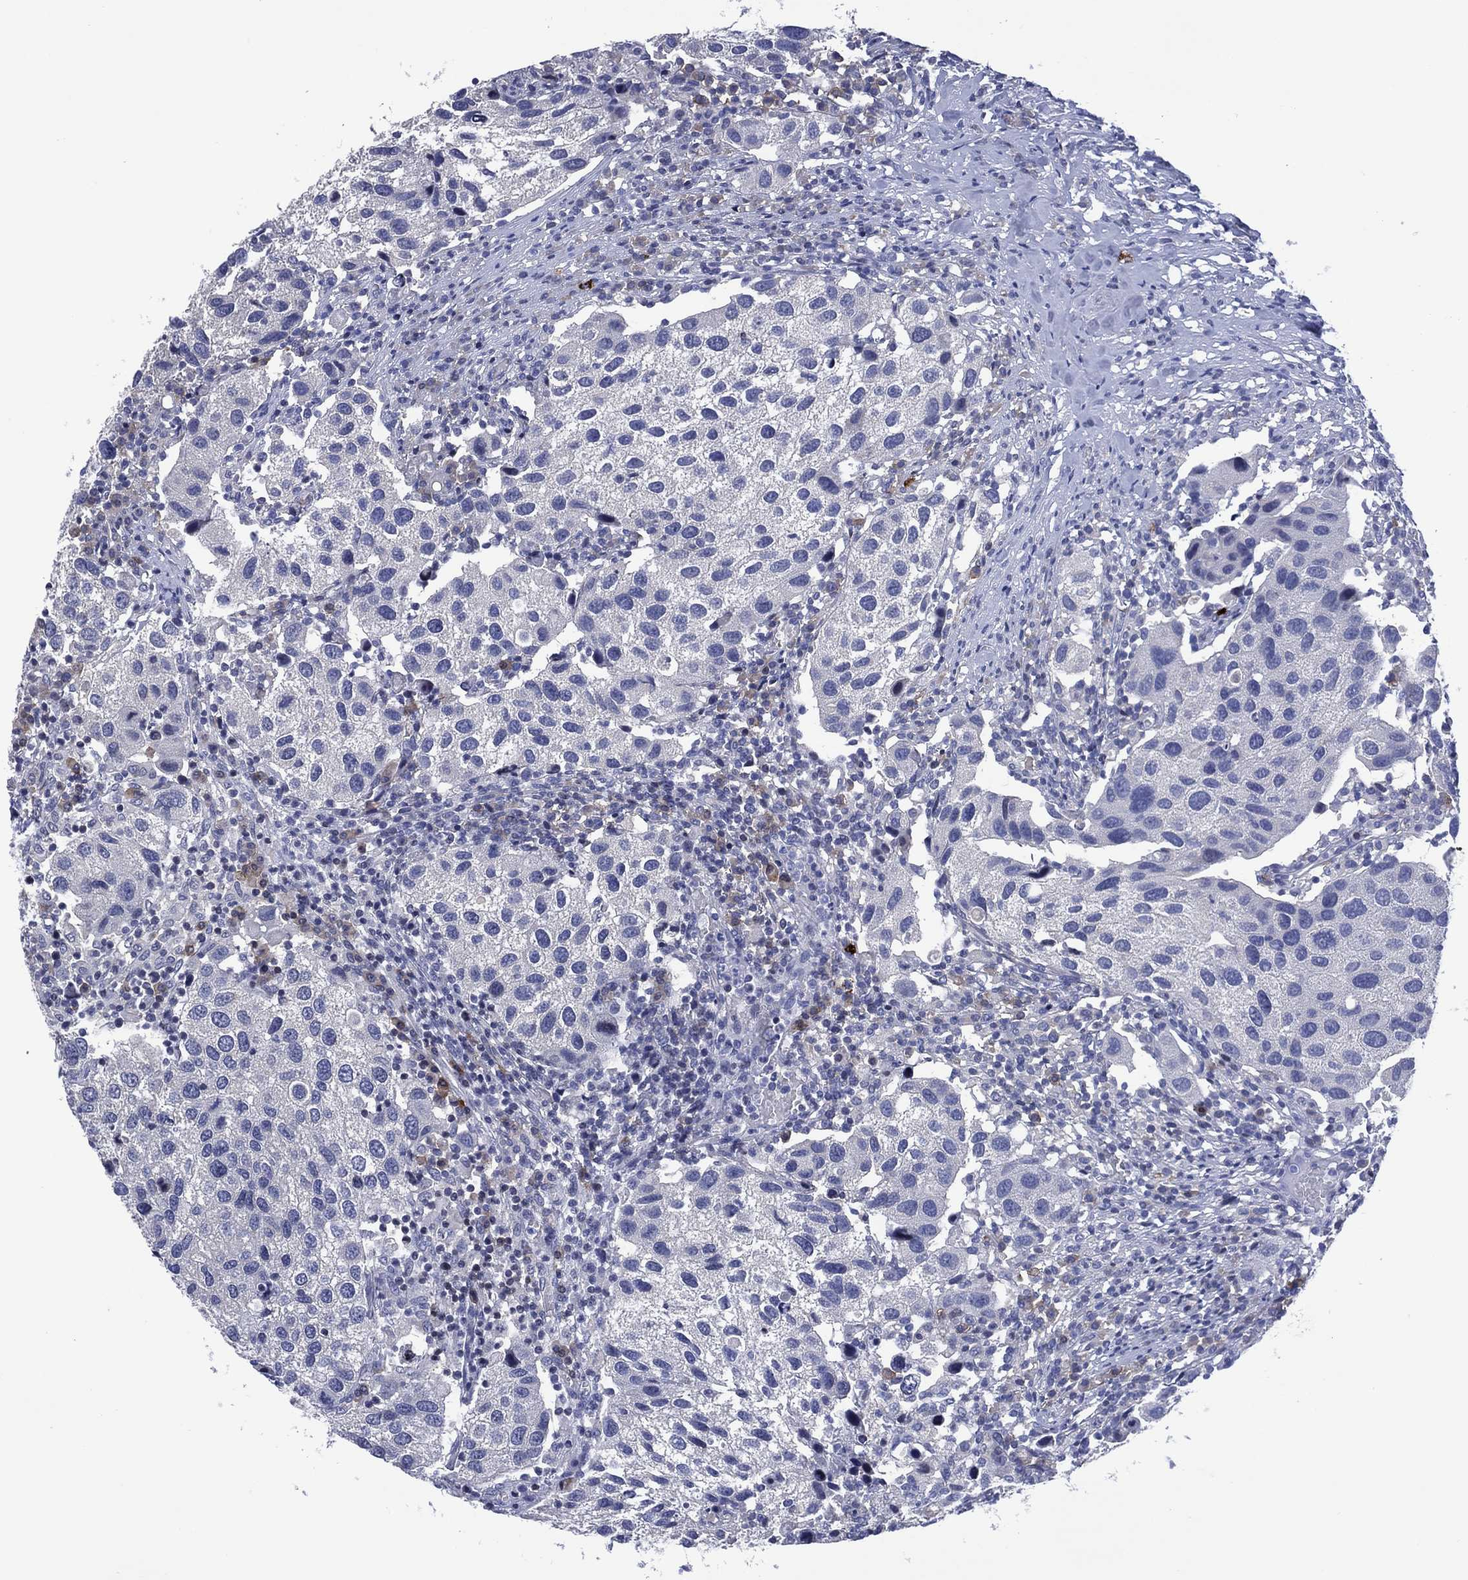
{"staining": {"intensity": "negative", "quantity": "none", "location": "none"}, "tissue": "urothelial cancer", "cell_type": "Tumor cells", "image_type": "cancer", "snomed": [{"axis": "morphology", "description": "Urothelial carcinoma, High grade"}, {"axis": "topography", "description": "Urinary bladder"}], "caption": "IHC of human urothelial cancer shows no staining in tumor cells. (Immunohistochemistry (ihc), brightfield microscopy, high magnification).", "gene": "USP26", "patient": {"sex": "male", "age": 79}}